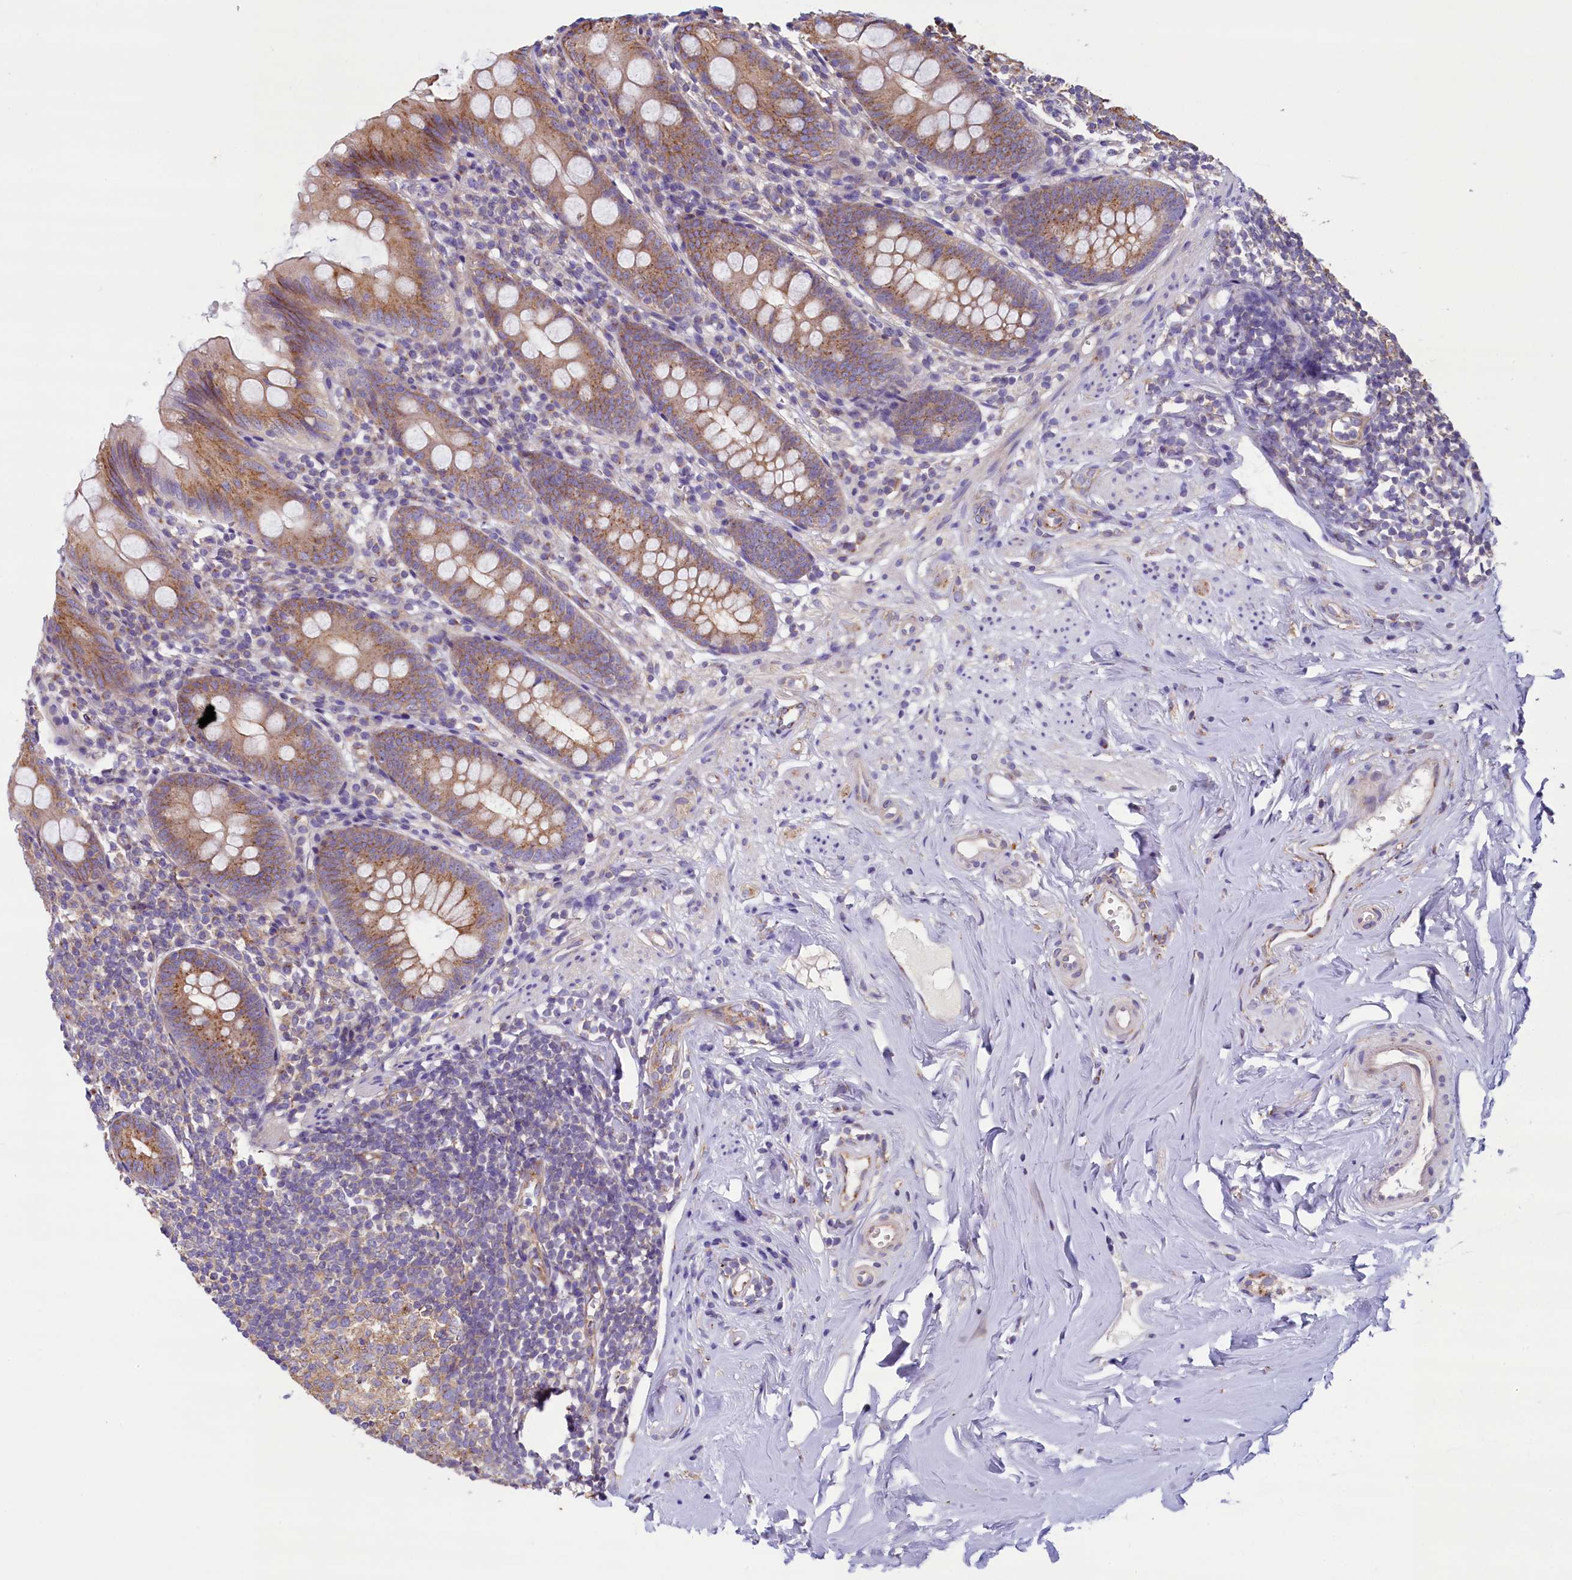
{"staining": {"intensity": "moderate", "quantity": ">75%", "location": "cytoplasmic/membranous"}, "tissue": "appendix", "cell_type": "Glandular cells", "image_type": "normal", "snomed": [{"axis": "morphology", "description": "Normal tissue, NOS"}, {"axis": "topography", "description": "Appendix"}], "caption": "Glandular cells demonstrate medium levels of moderate cytoplasmic/membranous positivity in approximately >75% of cells in unremarkable human appendix.", "gene": "GPR21", "patient": {"sex": "female", "age": 51}}